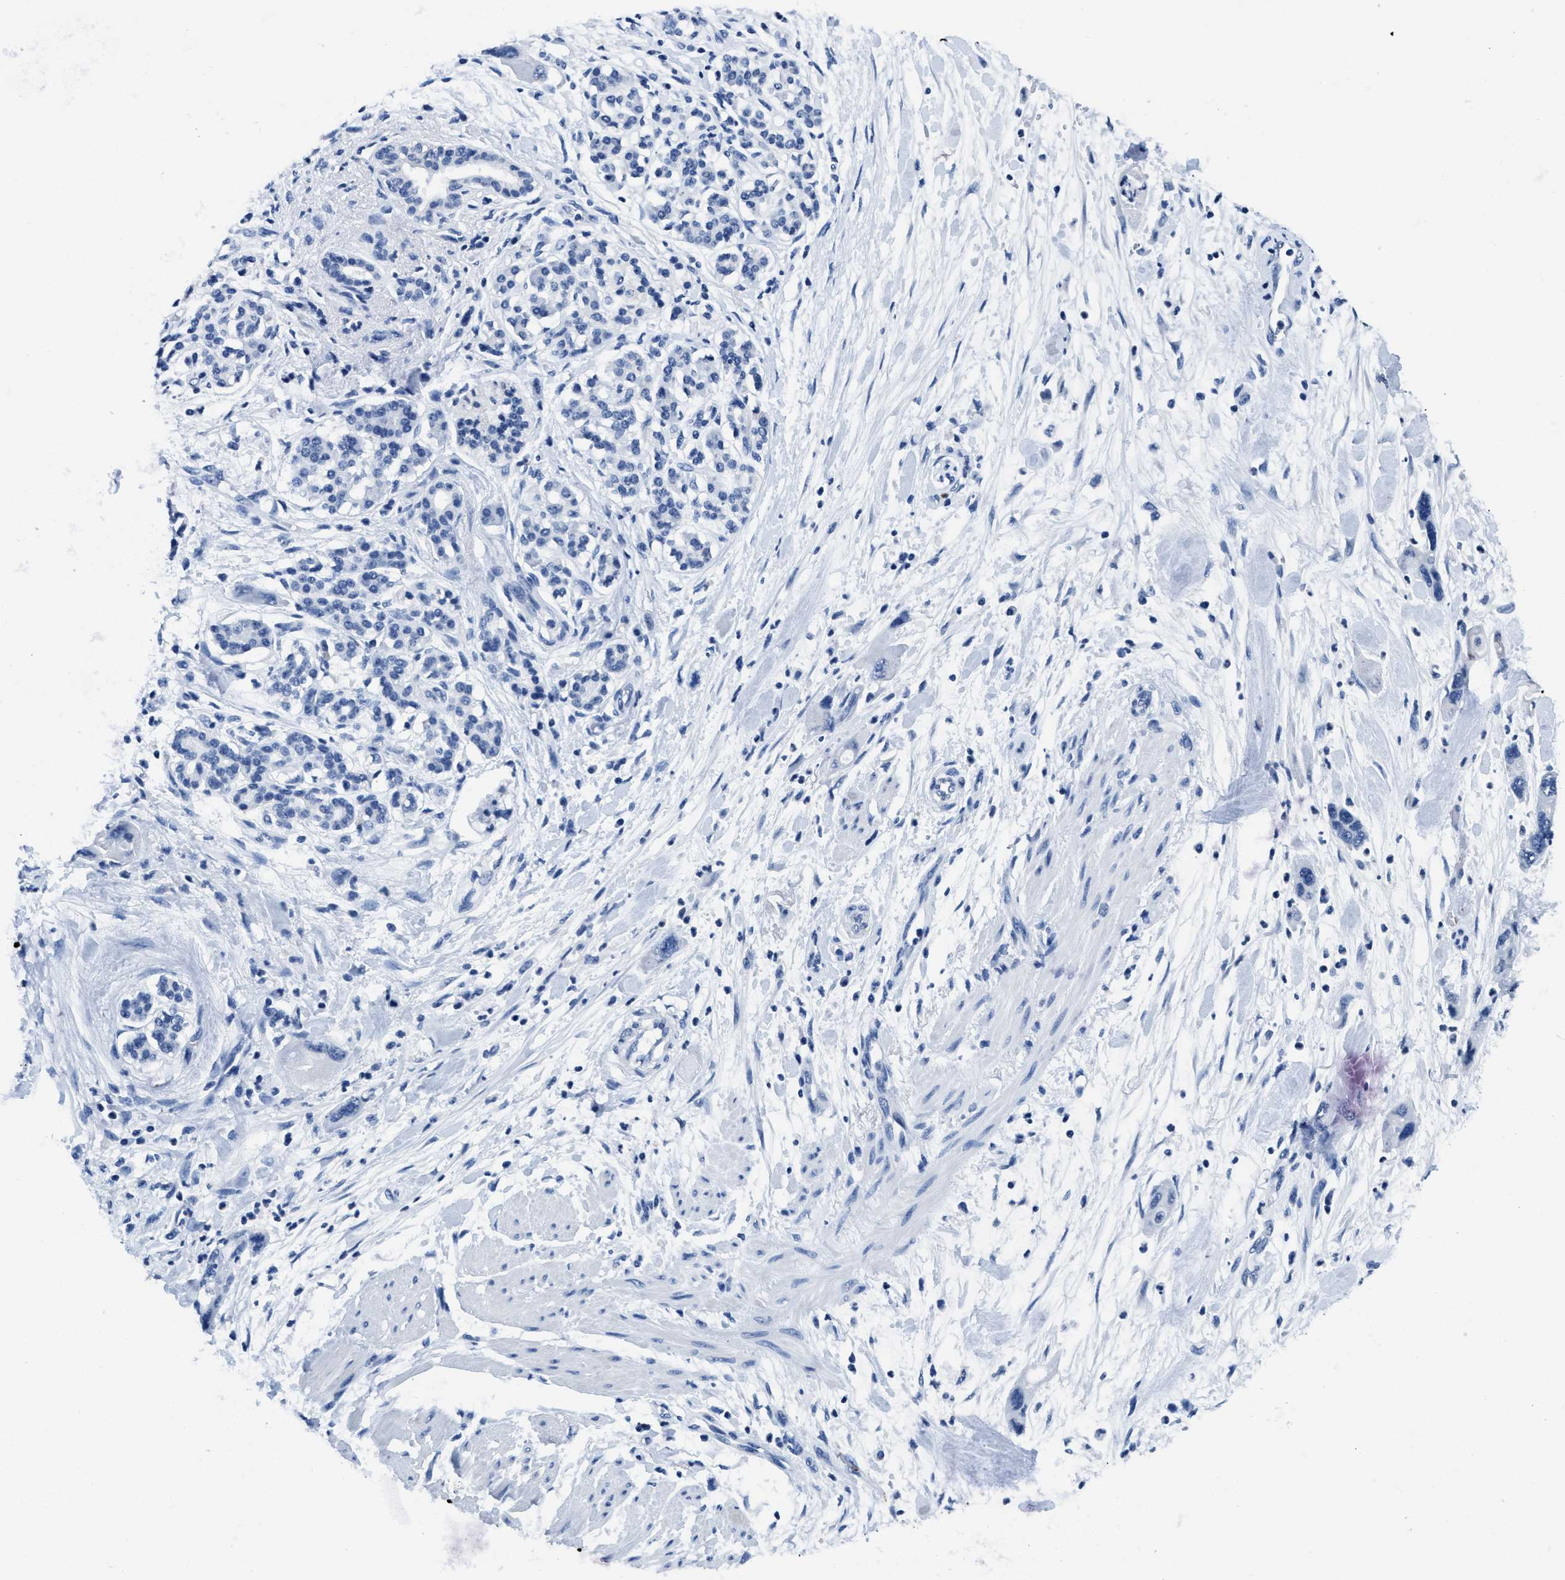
{"staining": {"intensity": "negative", "quantity": "none", "location": "none"}, "tissue": "pancreatic cancer", "cell_type": "Tumor cells", "image_type": "cancer", "snomed": [{"axis": "morphology", "description": "Normal tissue, NOS"}, {"axis": "morphology", "description": "Adenocarcinoma, NOS"}, {"axis": "topography", "description": "Pancreas"}], "caption": "Adenocarcinoma (pancreatic) was stained to show a protein in brown. There is no significant positivity in tumor cells. Nuclei are stained in blue.", "gene": "ITGA2B", "patient": {"sex": "female", "age": 71}}